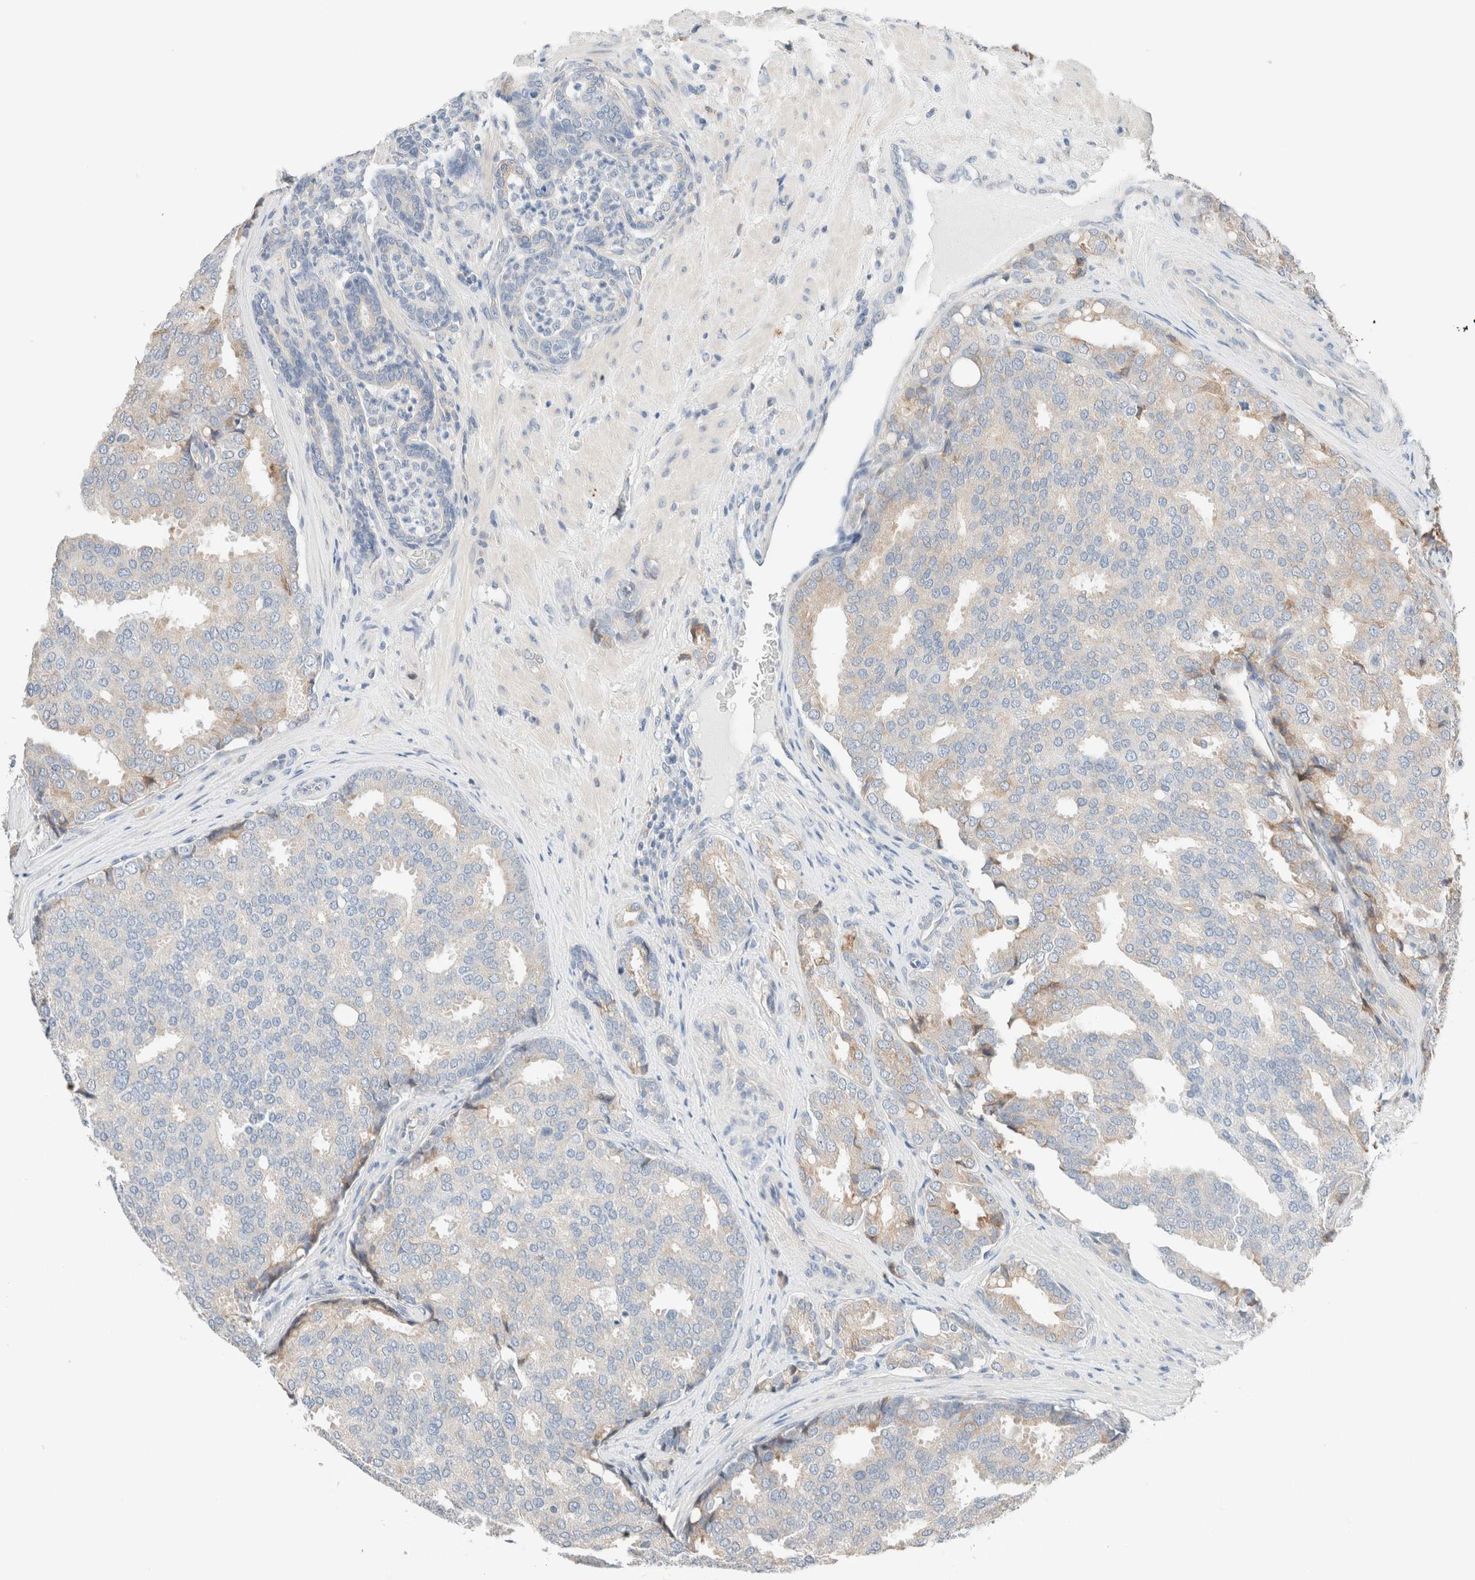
{"staining": {"intensity": "negative", "quantity": "none", "location": "none"}, "tissue": "prostate cancer", "cell_type": "Tumor cells", "image_type": "cancer", "snomed": [{"axis": "morphology", "description": "Adenocarcinoma, High grade"}, {"axis": "topography", "description": "Prostate"}], "caption": "There is no significant staining in tumor cells of prostate adenocarcinoma (high-grade). (DAB immunohistochemistry (IHC) visualized using brightfield microscopy, high magnification).", "gene": "PCM1", "patient": {"sex": "male", "age": 50}}